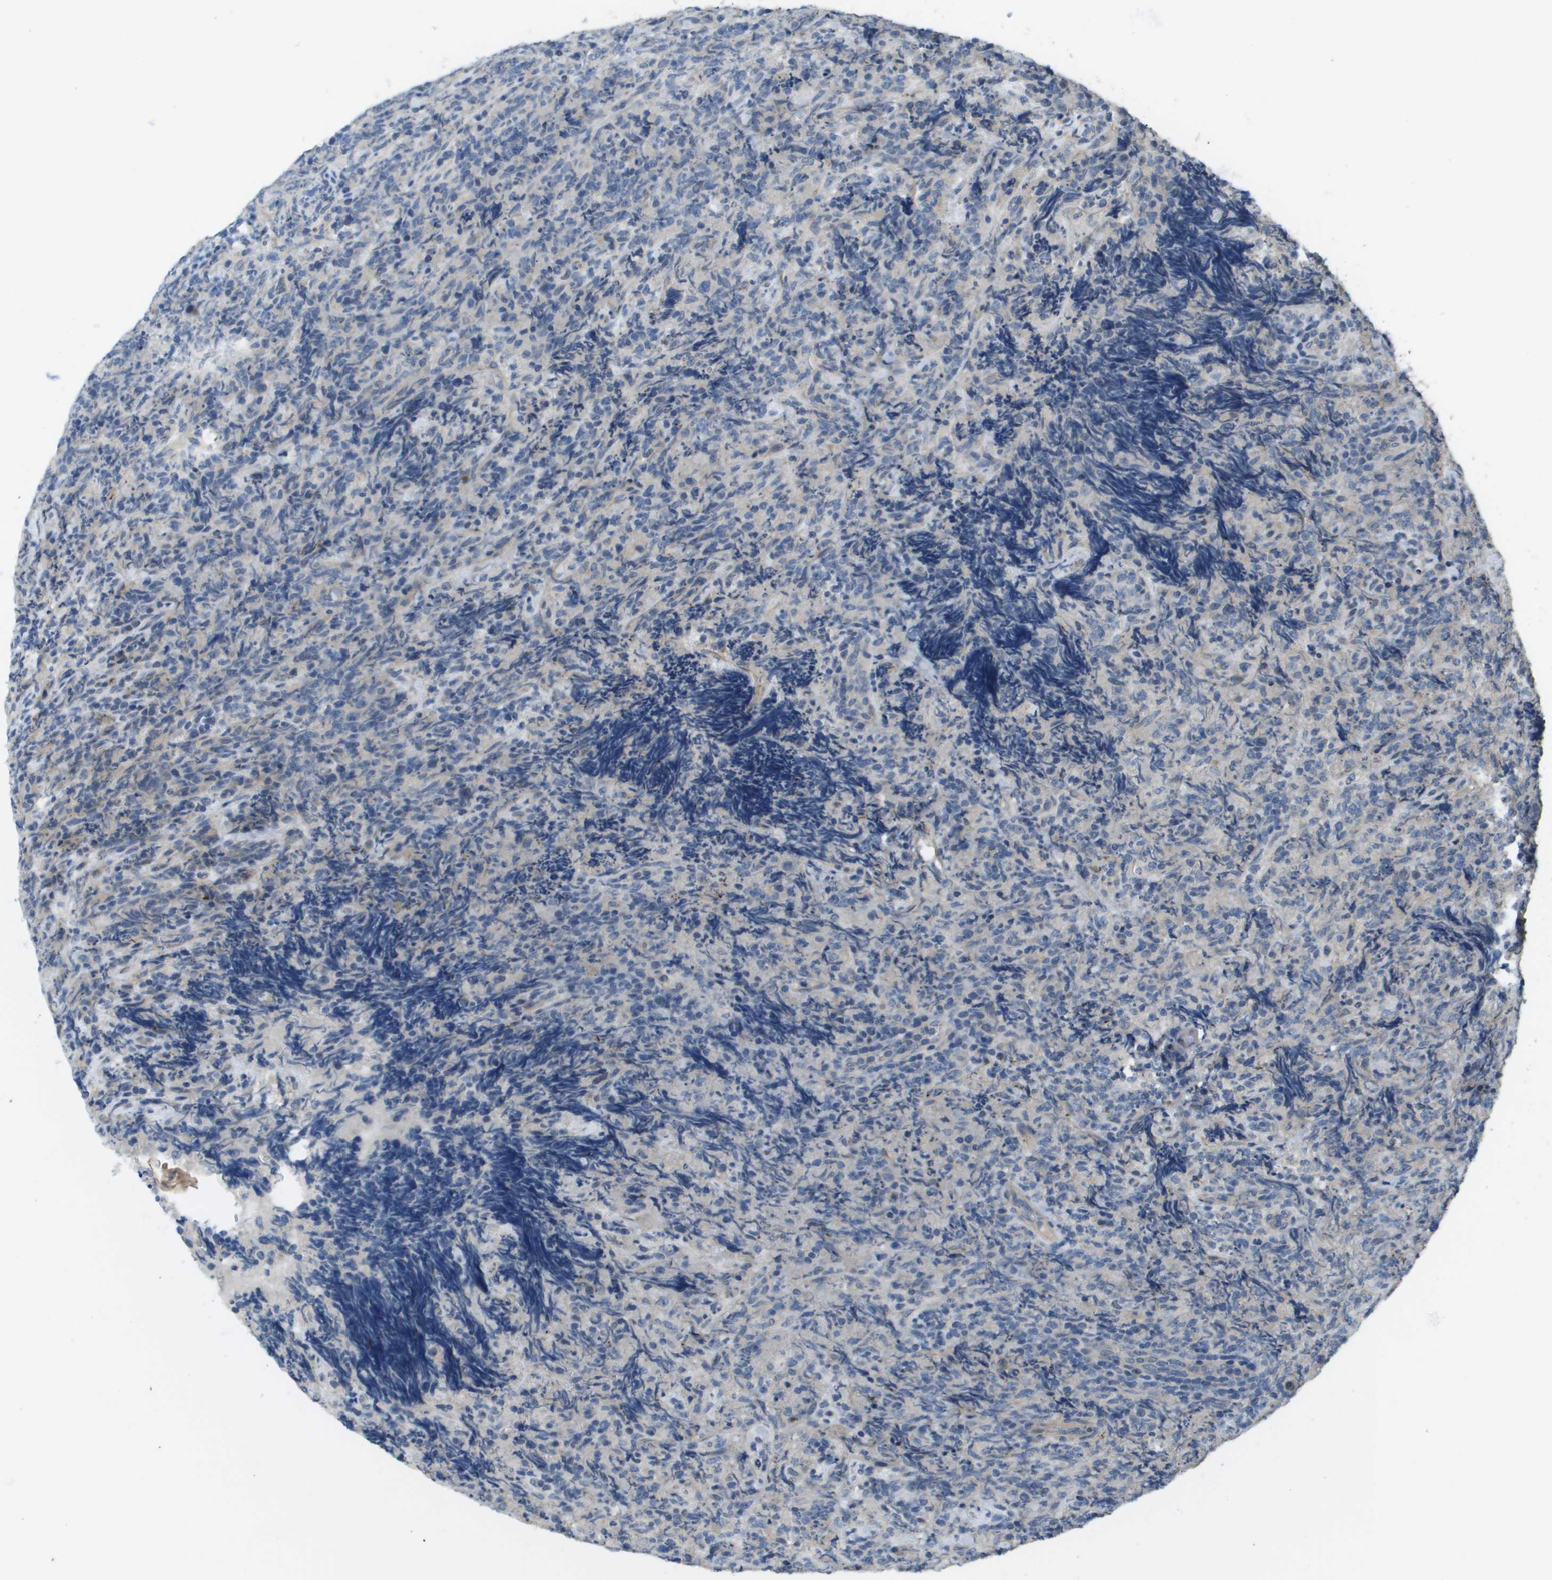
{"staining": {"intensity": "negative", "quantity": "none", "location": "none"}, "tissue": "lymphoma", "cell_type": "Tumor cells", "image_type": "cancer", "snomed": [{"axis": "morphology", "description": "Malignant lymphoma, non-Hodgkin's type, High grade"}, {"axis": "topography", "description": "Tonsil"}], "caption": "Tumor cells show no significant expression in lymphoma.", "gene": "KRT23", "patient": {"sex": "female", "age": 36}}